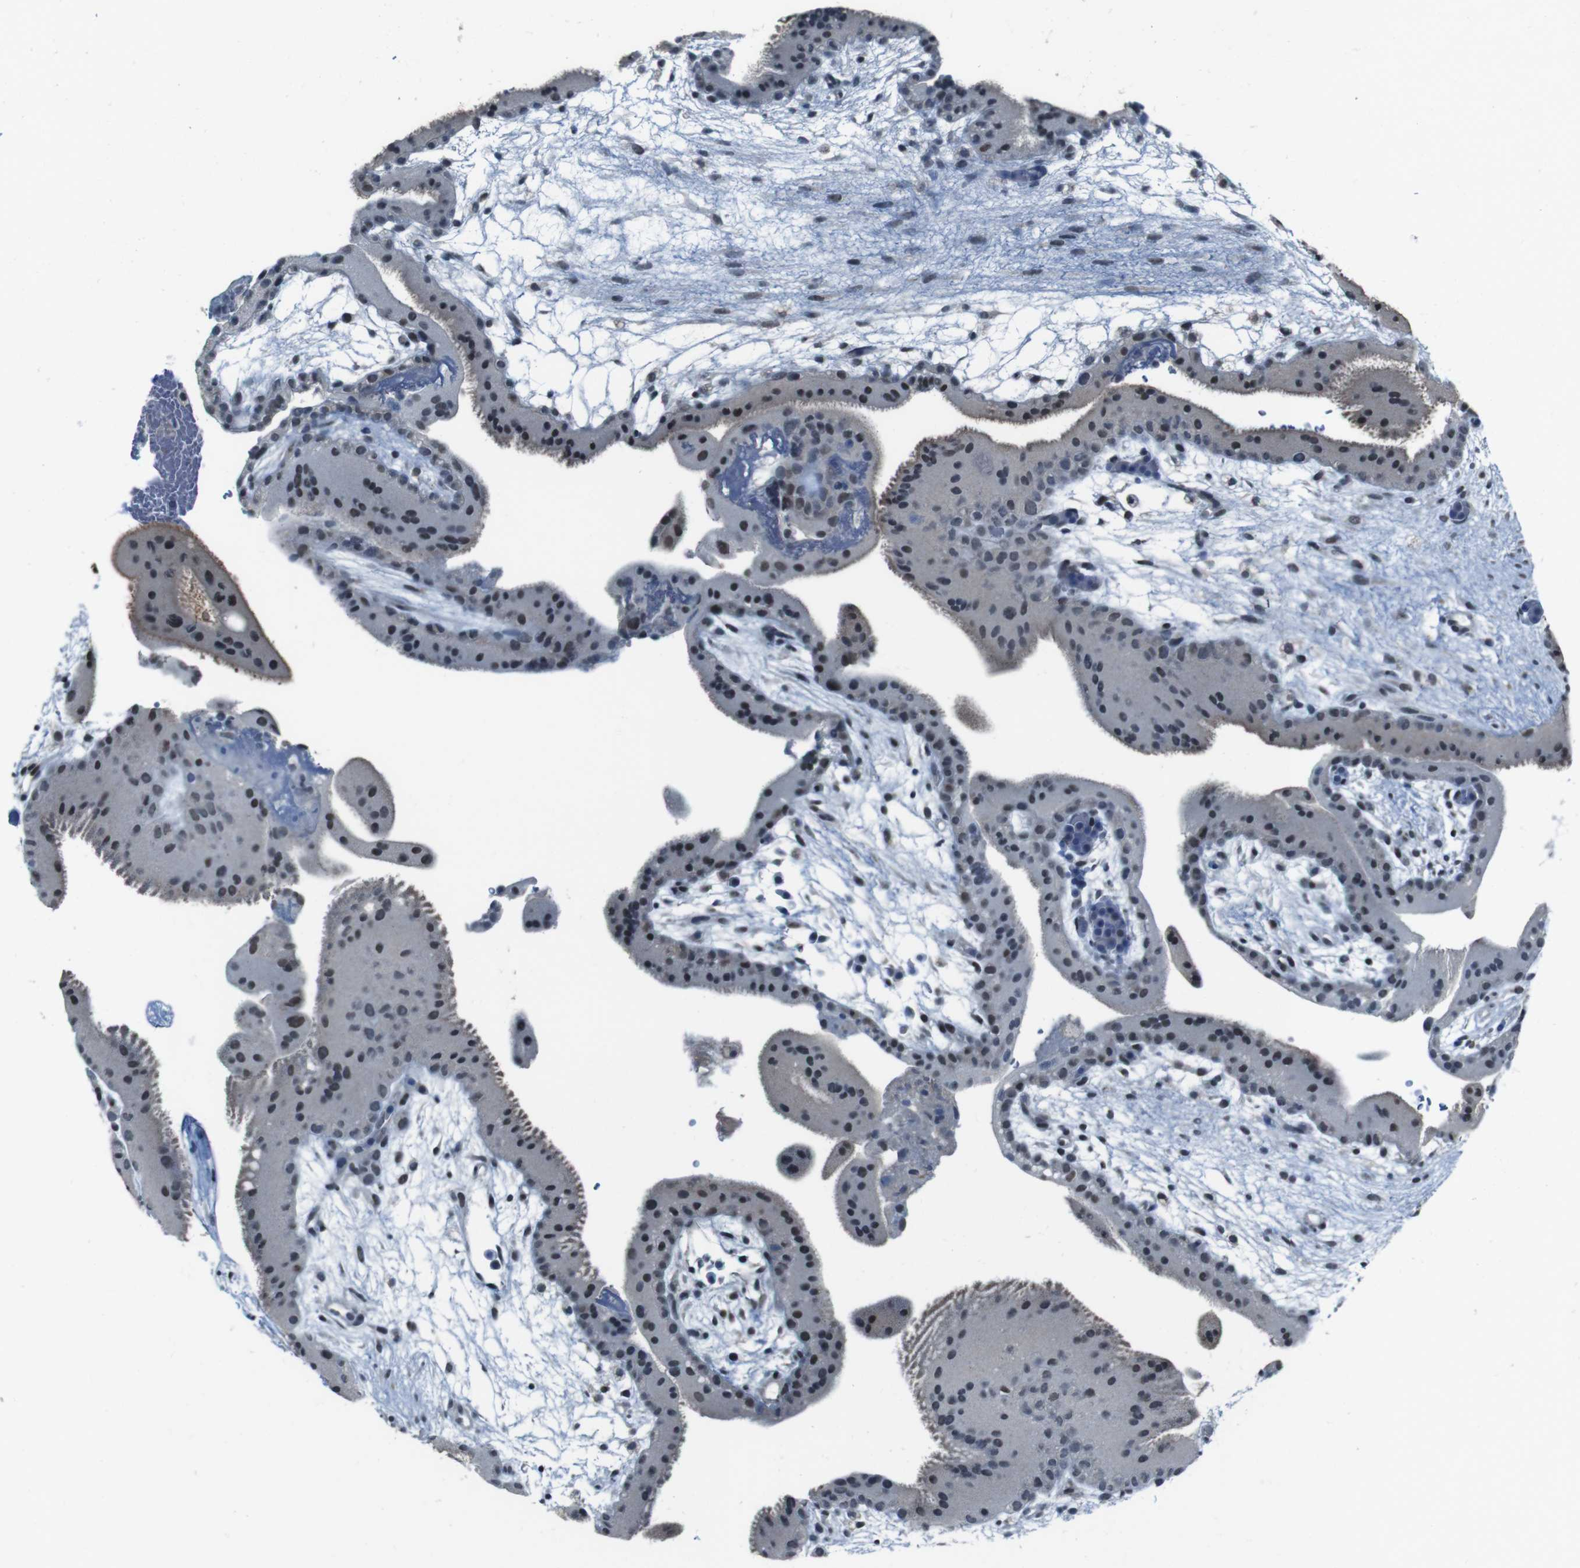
{"staining": {"intensity": "weak", "quantity": "25%-75%", "location": "nuclear"}, "tissue": "placenta", "cell_type": "Trophoblastic cells", "image_type": "normal", "snomed": [{"axis": "morphology", "description": "Normal tissue, NOS"}, {"axis": "topography", "description": "Placenta"}], "caption": "Immunohistochemical staining of unremarkable human placenta reveals 25%-75% levels of weak nuclear protein staining in approximately 25%-75% of trophoblastic cells. (DAB (3,3'-diaminobenzidine) IHC, brown staining for protein, blue staining for nuclei).", "gene": "CDHR2", "patient": {"sex": "female", "age": 19}}